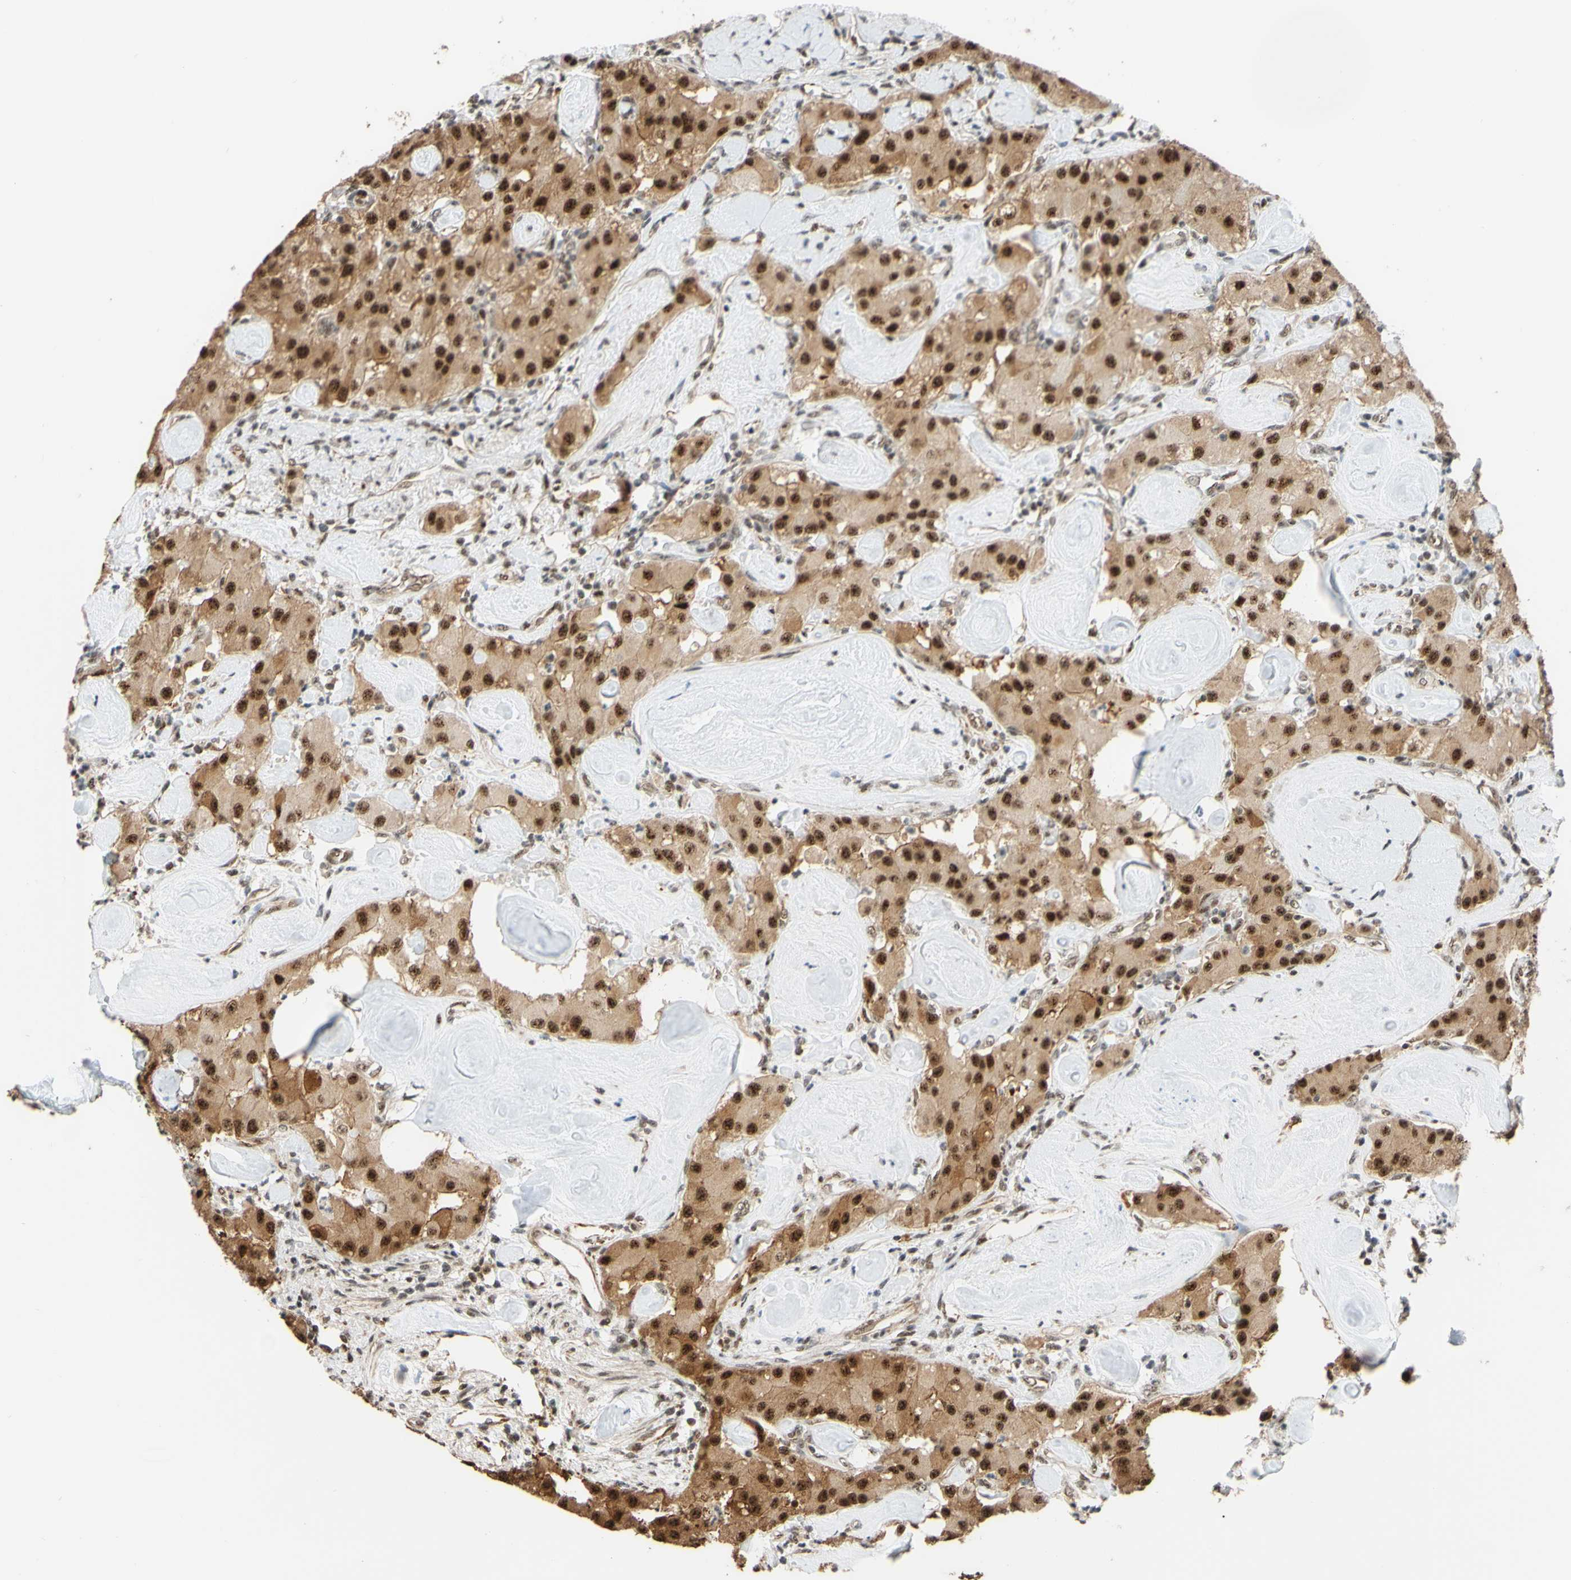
{"staining": {"intensity": "moderate", "quantity": ">75%", "location": "nuclear"}, "tissue": "carcinoid", "cell_type": "Tumor cells", "image_type": "cancer", "snomed": [{"axis": "morphology", "description": "Carcinoid, malignant, NOS"}, {"axis": "topography", "description": "Pancreas"}], "caption": "A high-resolution image shows IHC staining of carcinoid, which displays moderate nuclear positivity in about >75% of tumor cells.", "gene": "SAP18", "patient": {"sex": "male", "age": 41}}